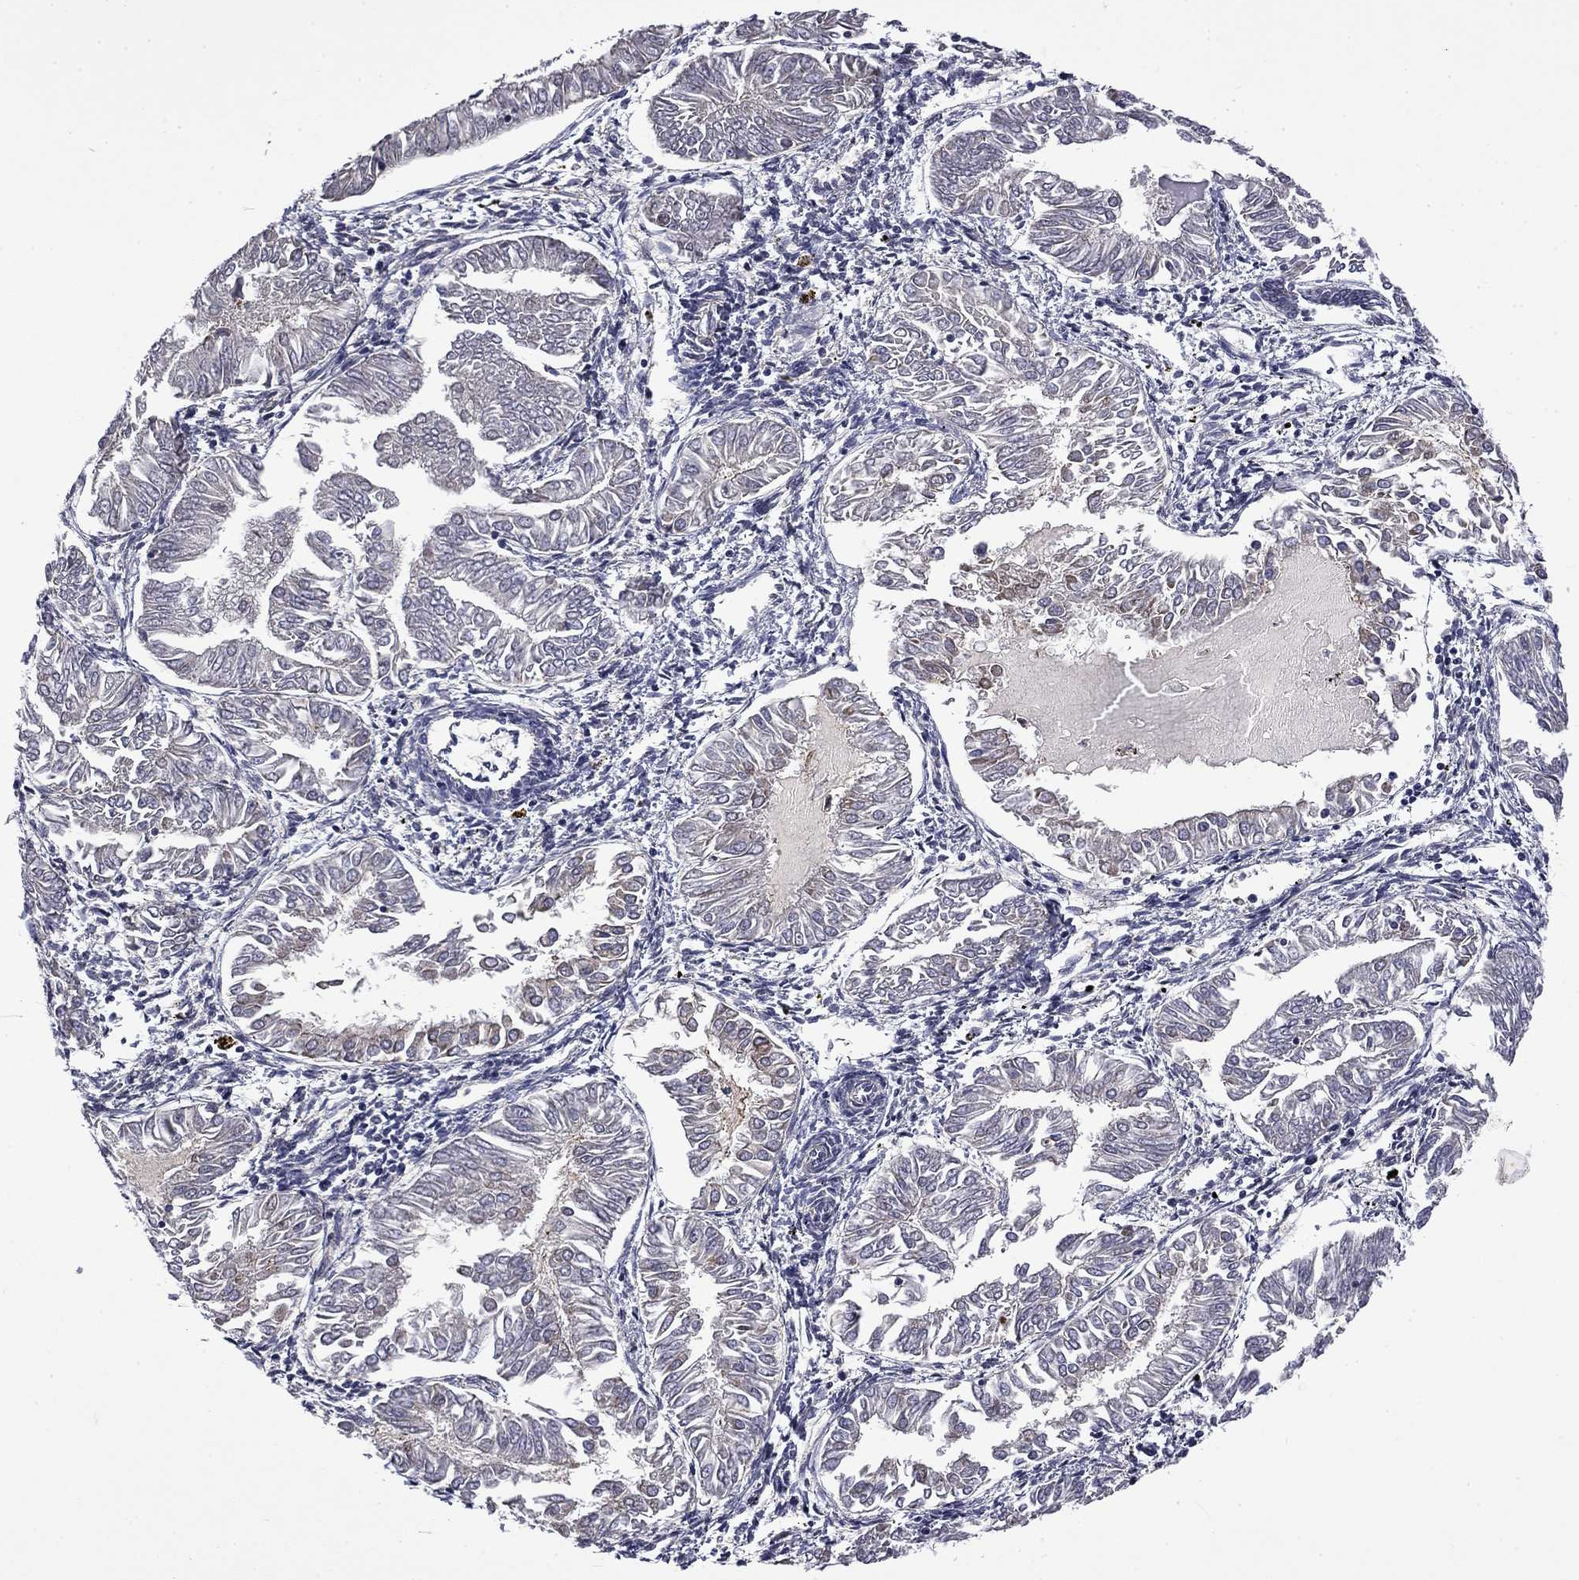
{"staining": {"intensity": "negative", "quantity": "none", "location": "none"}, "tissue": "endometrial cancer", "cell_type": "Tumor cells", "image_type": "cancer", "snomed": [{"axis": "morphology", "description": "Adenocarcinoma, NOS"}, {"axis": "topography", "description": "Endometrium"}], "caption": "Tumor cells are negative for protein expression in human endometrial cancer.", "gene": "CEACAM7", "patient": {"sex": "female", "age": 53}}